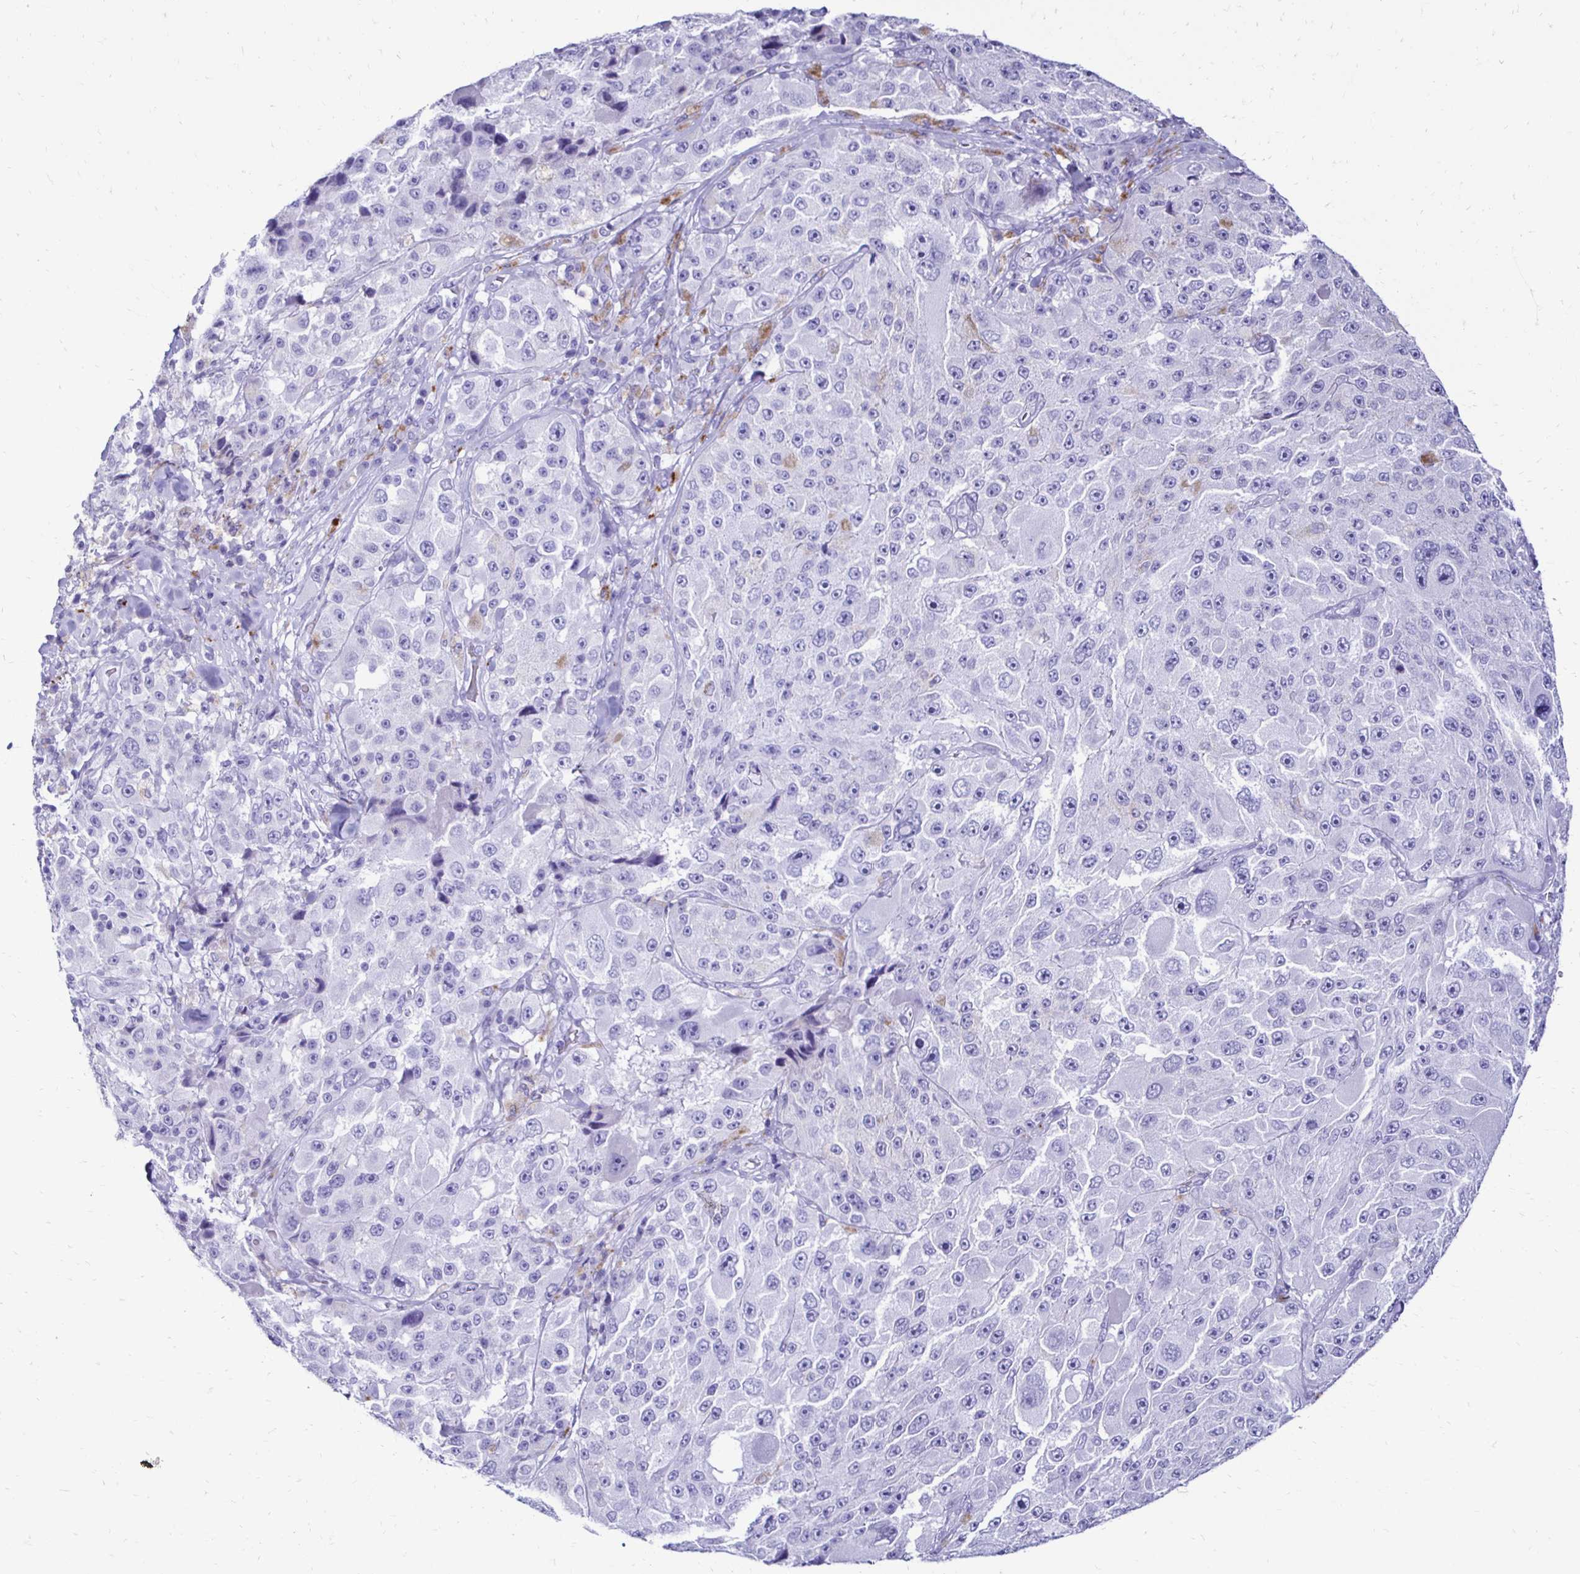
{"staining": {"intensity": "negative", "quantity": "none", "location": "none"}, "tissue": "melanoma", "cell_type": "Tumor cells", "image_type": "cancer", "snomed": [{"axis": "morphology", "description": "Malignant melanoma, Metastatic site"}, {"axis": "topography", "description": "Lymph node"}], "caption": "A histopathology image of human malignant melanoma (metastatic site) is negative for staining in tumor cells.", "gene": "CST5", "patient": {"sex": "male", "age": 62}}